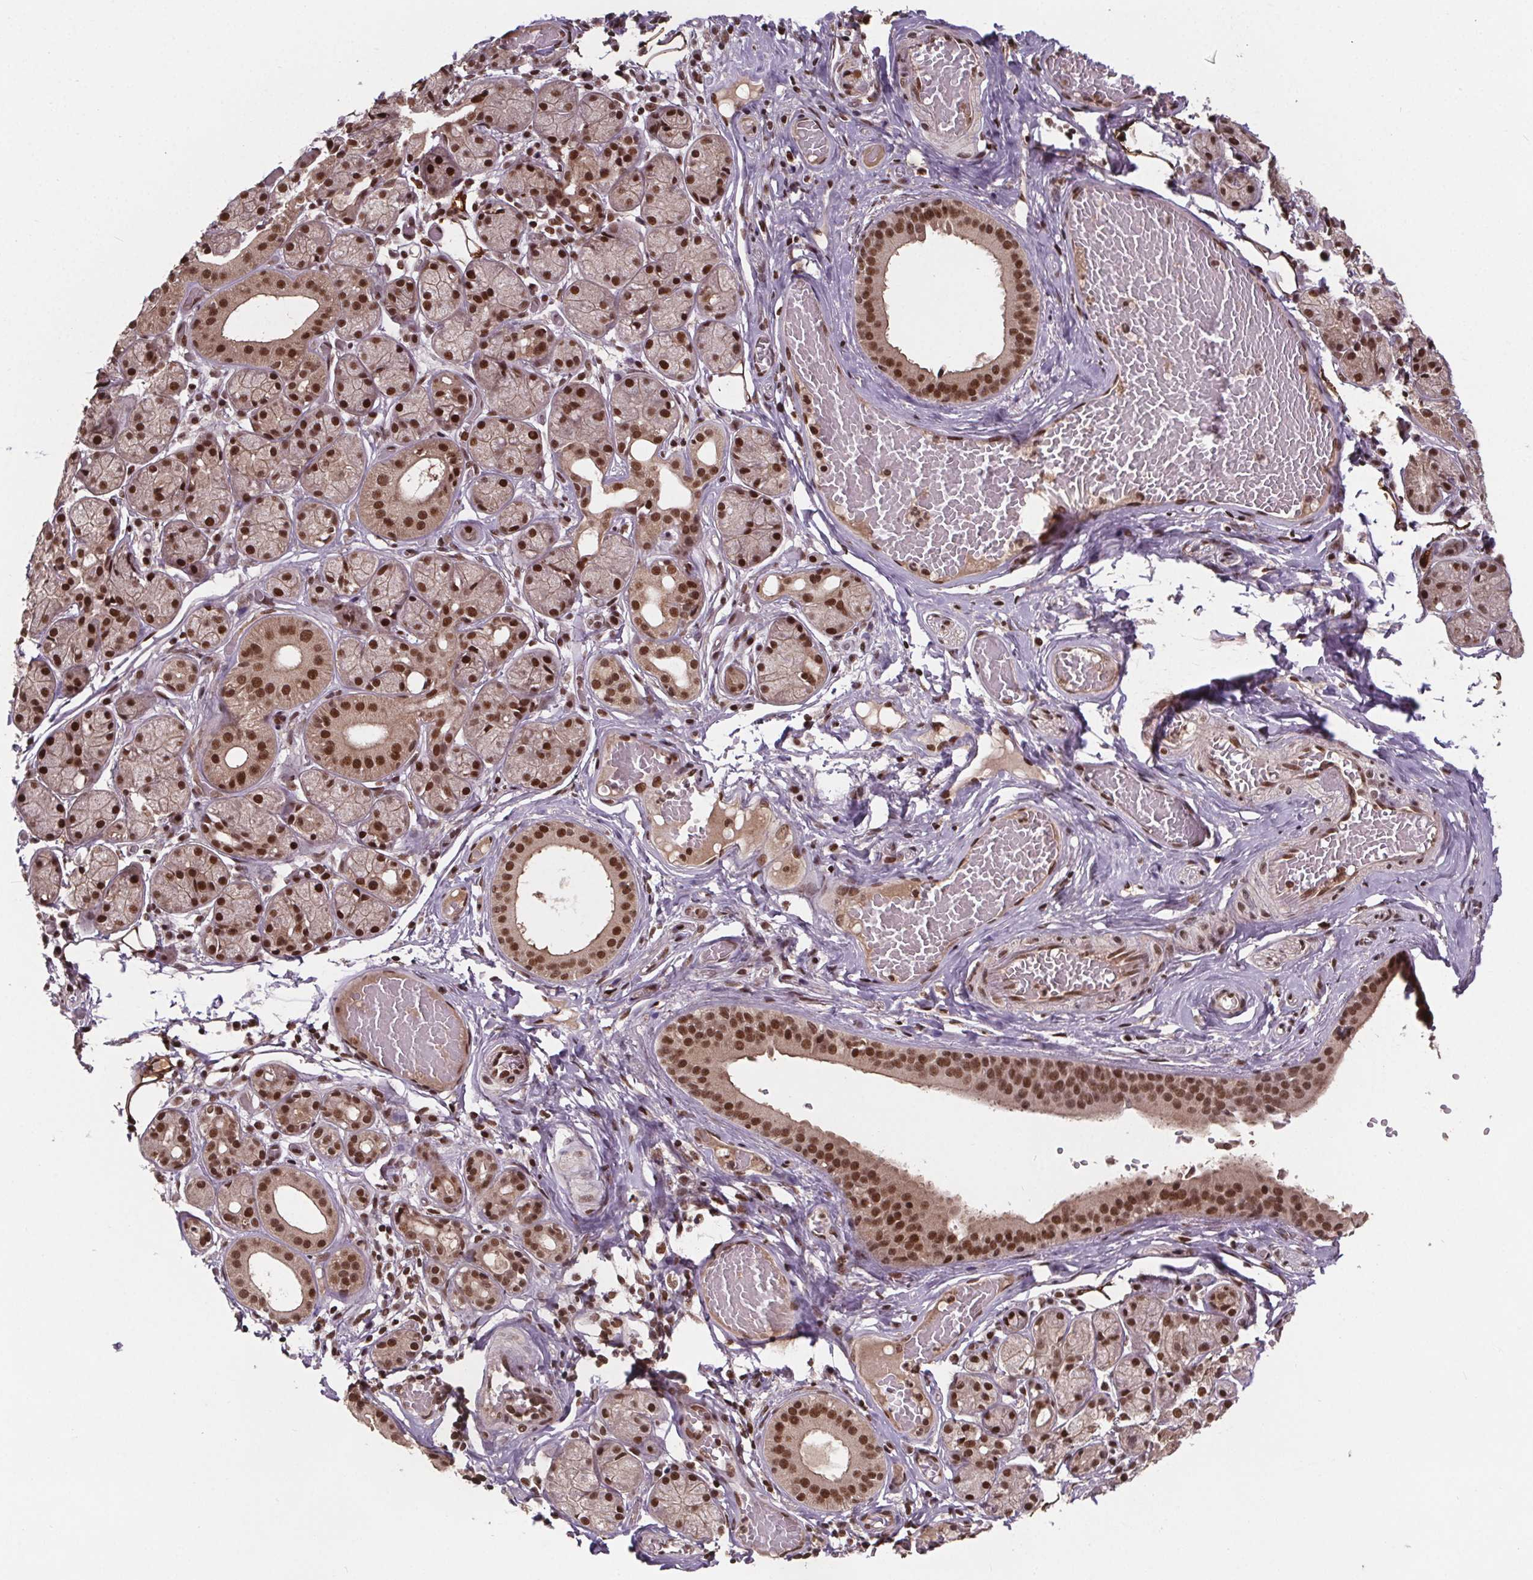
{"staining": {"intensity": "strong", "quantity": ">75%", "location": "nuclear"}, "tissue": "salivary gland", "cell_type": "Glandular cells", "image_type": "normal", "snomed": [{"axis": "morphology", "description": "Normal tissue, NOS"}, {"axis": "topography", "description": "Salivary gland"}, {"axis": "topography", "description": "Peripheral nerve tissue"}], "caption": "Immunohistochemistry image of unremarkable human salivary gland stained for a protein (brown), which shows high levels of strong nuclear positivity in approximately >75% of glandular cells.", "gene": "JARID2", "patient": {"sex": "male", "age": 71}}